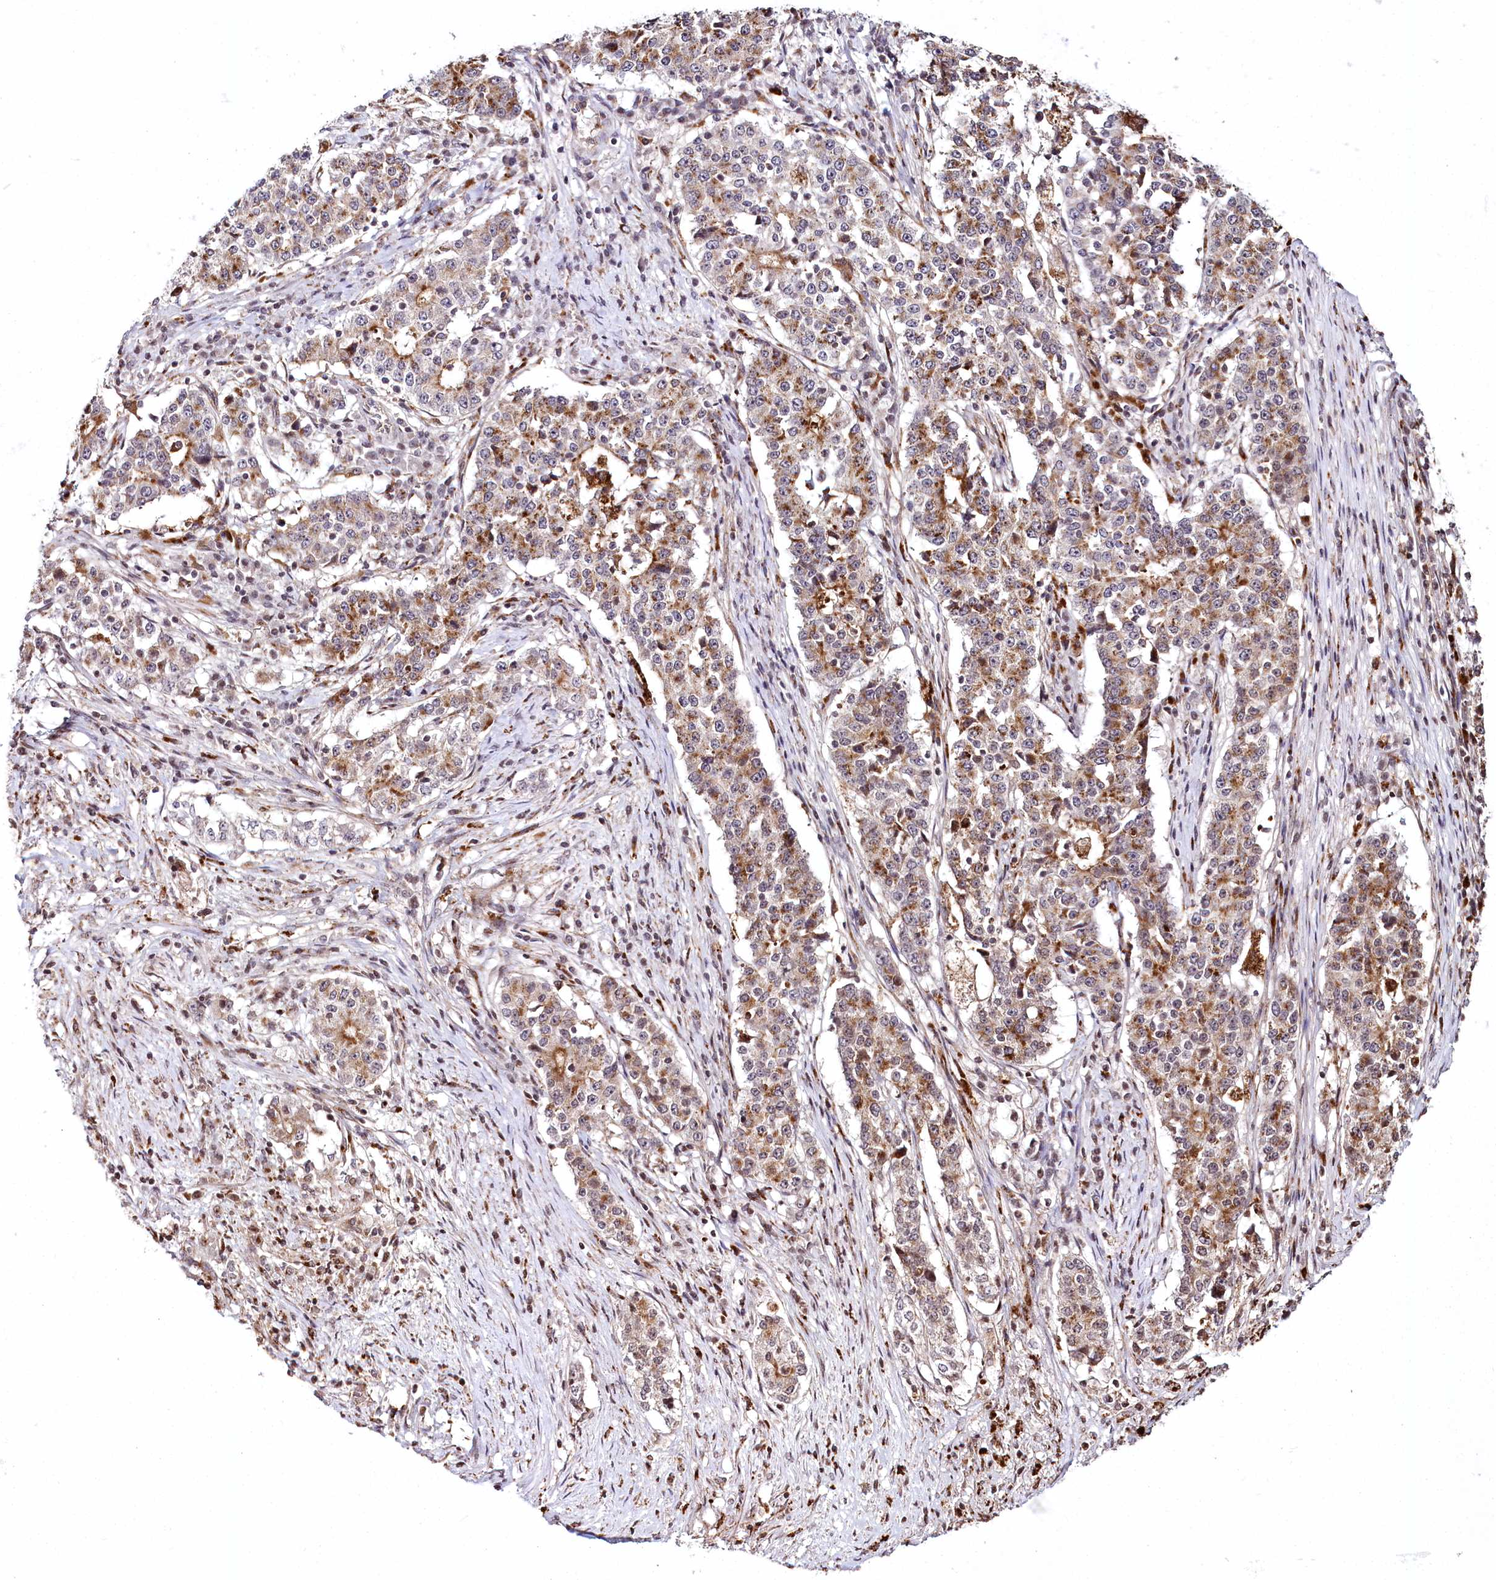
{"staining": {"intensity": "moderate", "quantity": "<25%", "location": "cytoplasmic/membranous"}, "tissue": "stomach cancer", "cell_type": "Tumor cells", "image_type": "cancer", "snomed": [{"axis": "morphology", "description": "Adenocarcinoma, NOS"}, {"axis": "topography", "description": "Stomach"}], "caption": "Stomach cancer (adenocarcinoma) stained with a brown dye shows moderate cytoplasmic/membranous positive positivity in about <25% of tumor cells.", "gene": "HOXC8", "patient": {"sex": "male", "age": 59}}